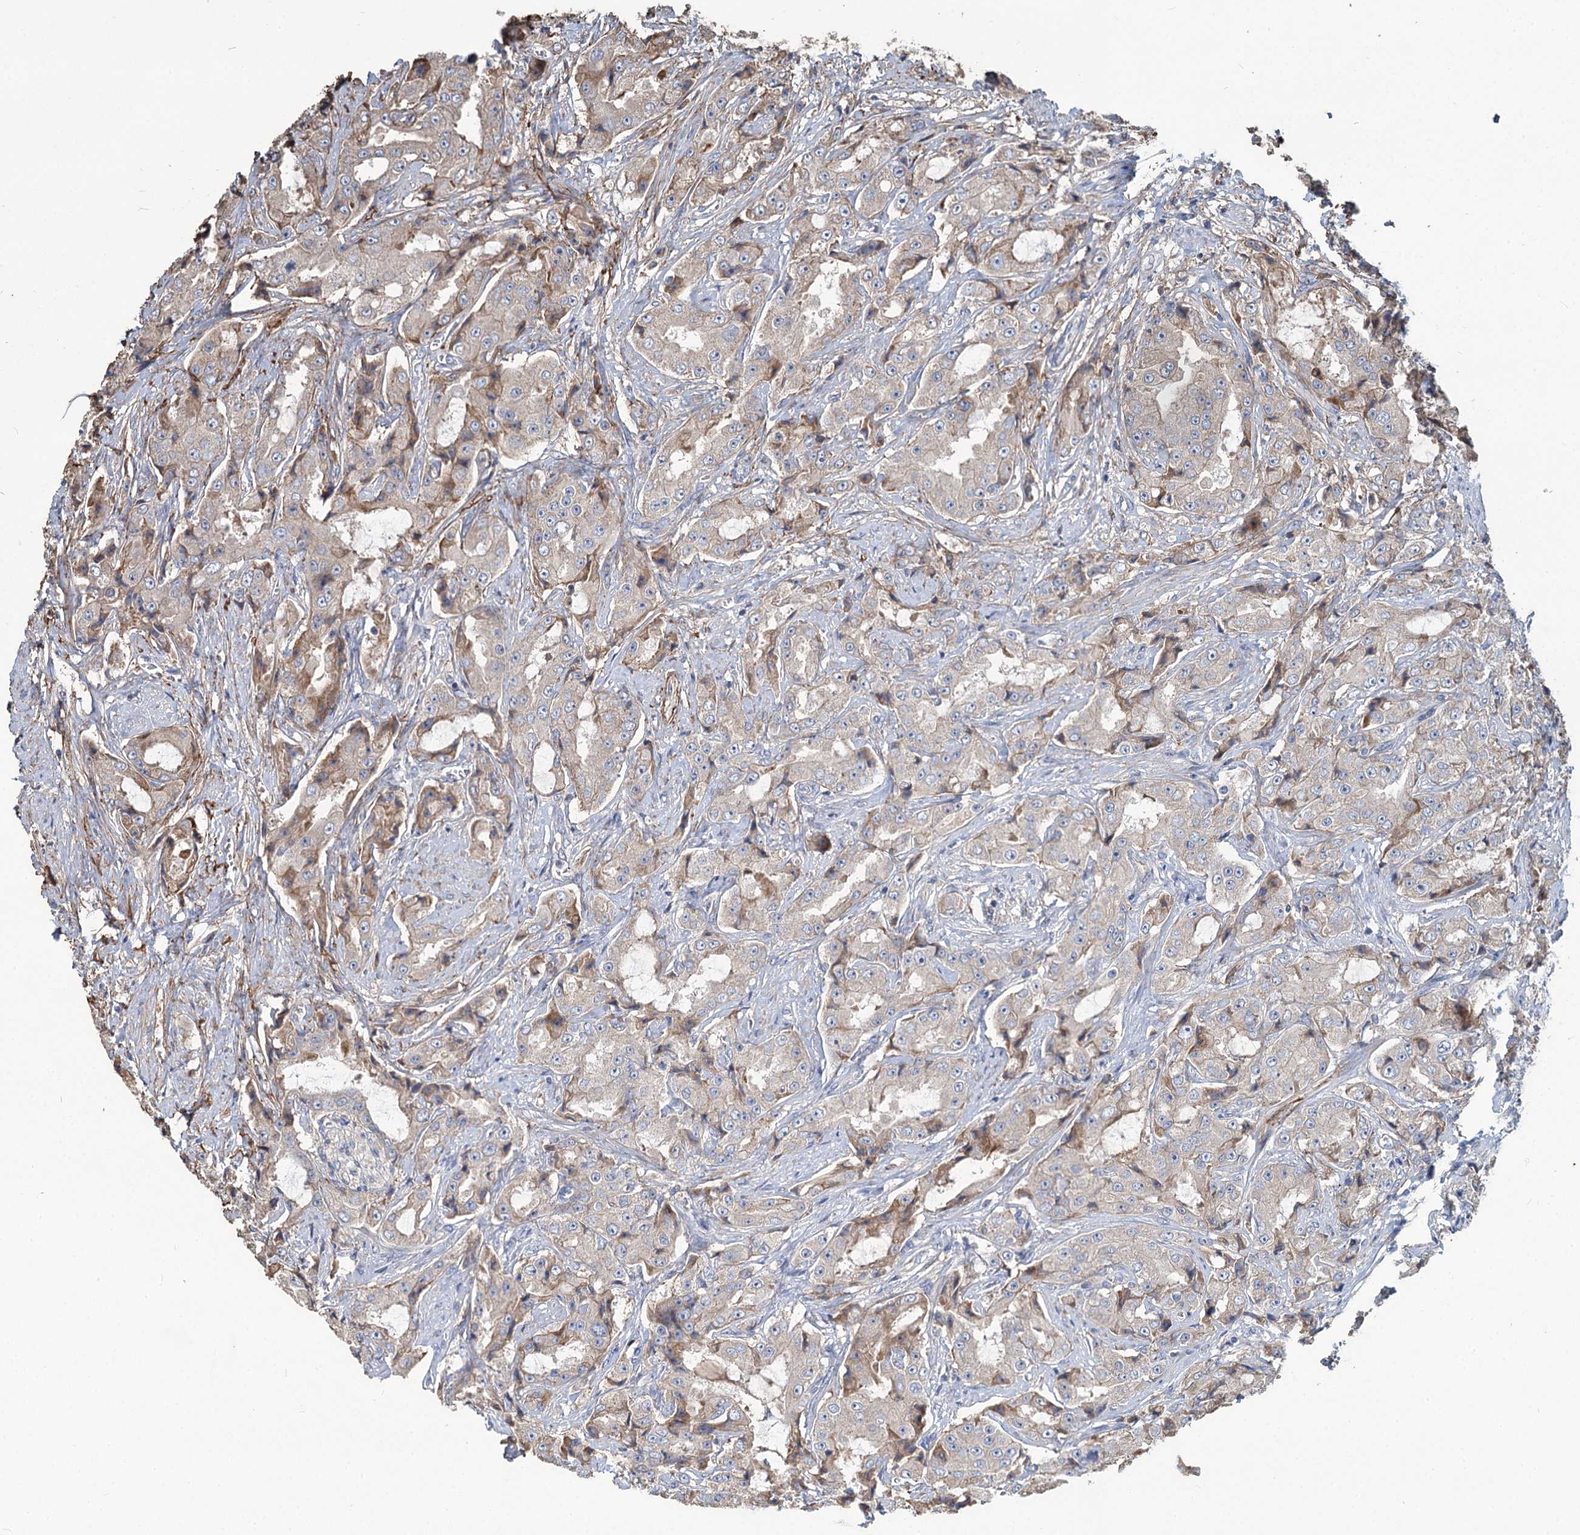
{"staining": {"intensity": "weak", "quantity": "<25%", "location": "cytoplasmic/membranous"}, "tissue": "prostate cancer", "cell_type": "Tumor cells", "image_type": "cancer", "snomed": [{"axis": "morphology", "description": "Adenocarcinoma, High grade"}, {"axis": "topography", "description": "Prostate"}], "caption": "IHC micrograph of human prostate cancer (high-grade adenocarcinoma) stained for a protein (brown), which shows no expression in tumor cells.", "gene": "URAD", "patient": {"sex": "male", "age": 73}}